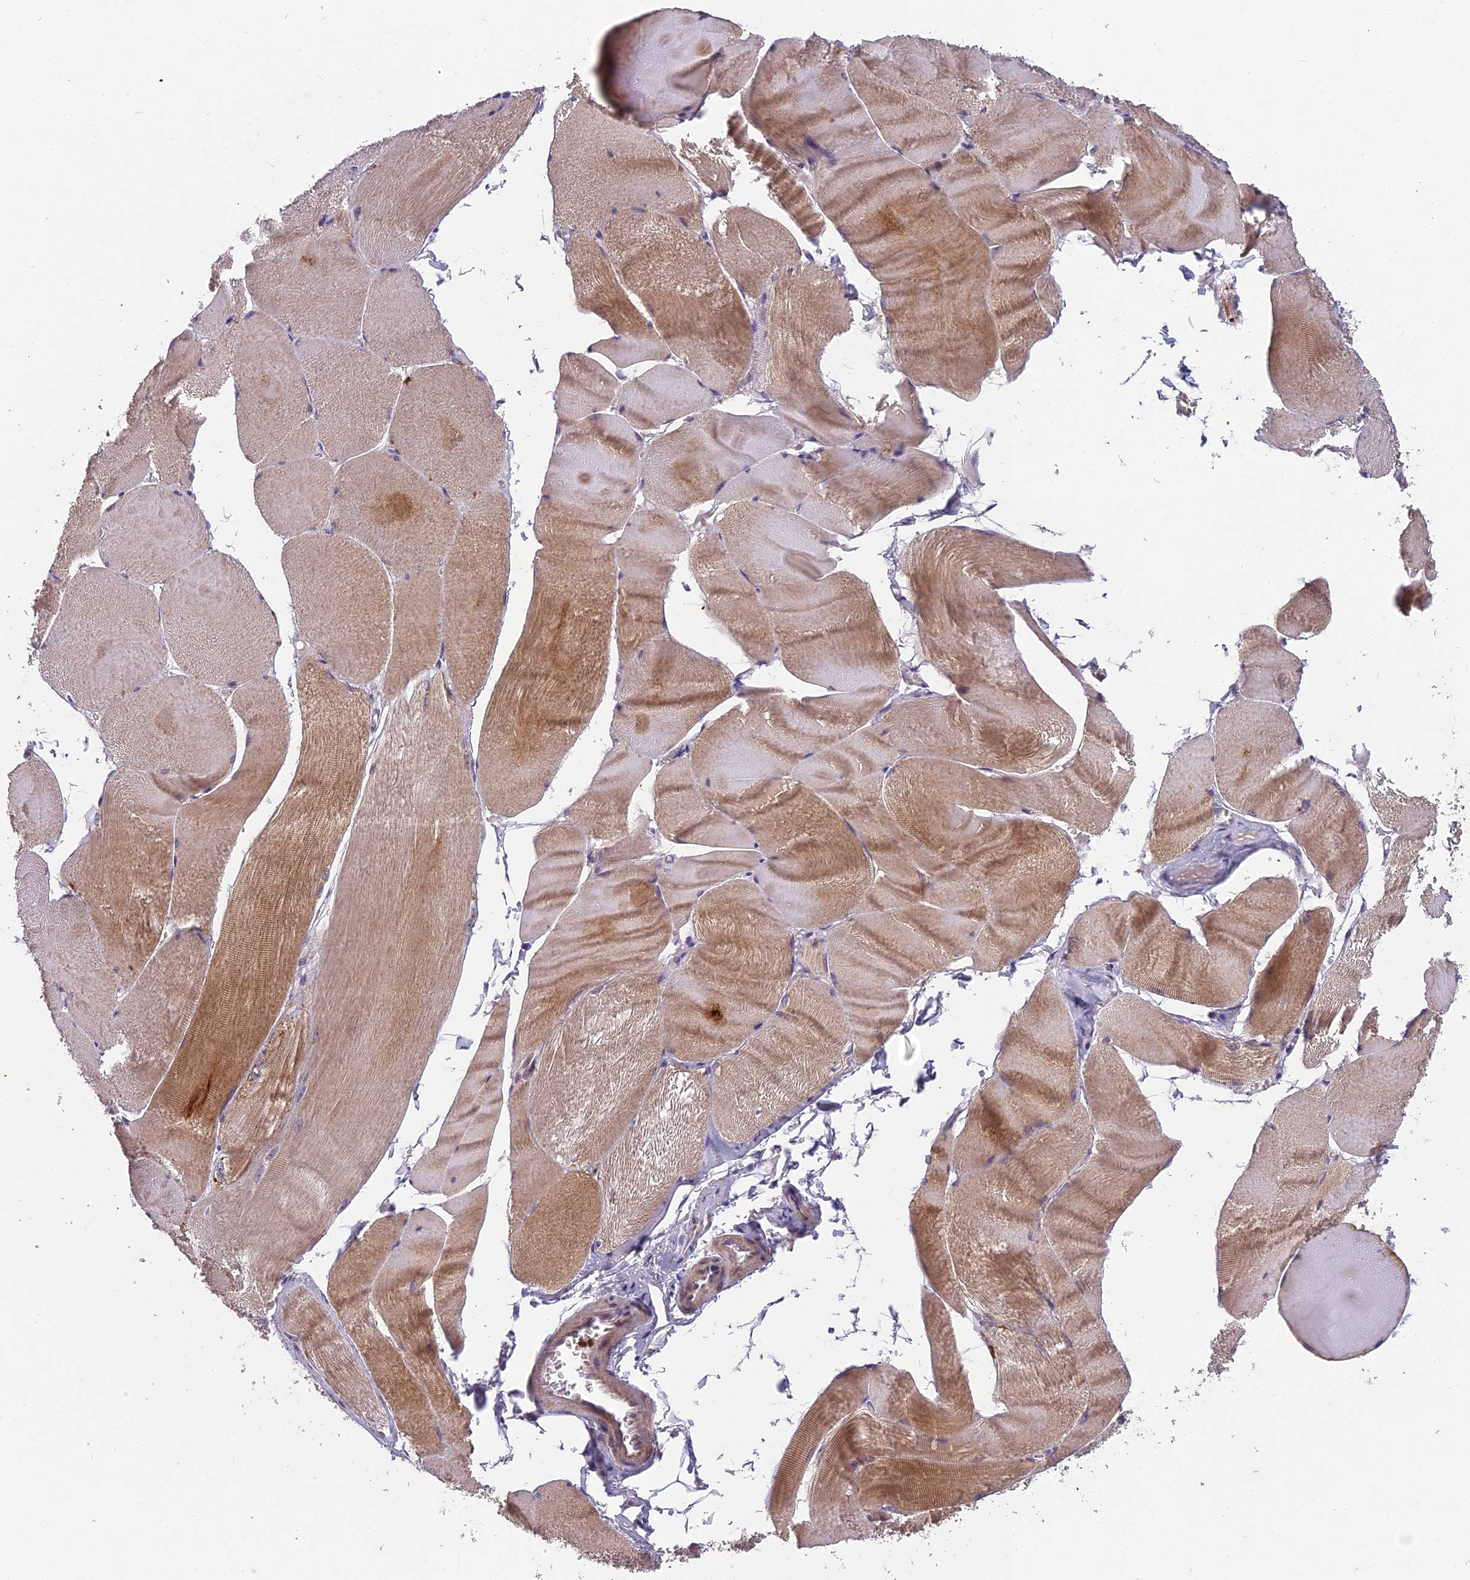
{"staining": {"intensity": "moderate", "quantity": ">75%", "location": "cytoplasmic/membranous"}, "tissue": "skeletal muscle", "cell_type": "Myocytes", "image_type": "normal", "snomed": [{"axis": "morphology", "description": "Normal tissue, NOS"}, {"axis": "morphology", "description": "Basal cell carcinoma"}, {"axis": "topography", "description": "Skeletal muscle"}], "caption": "High-magnification brightfield microscopy of normal skeletal muscle stained with DAB (3,3'-diaminobenzidine) (brown) and counterstained with hematoxylin (blue). myocytes exhibit moderate cytoplasmic/membranous positivity is identified in approximately>75% of cells. (DAB IHC, brown staining for protein, blue staining for nuclei).", "gene": "ENSG00000188897", "patient": {"sex": "female", "age": 64}}